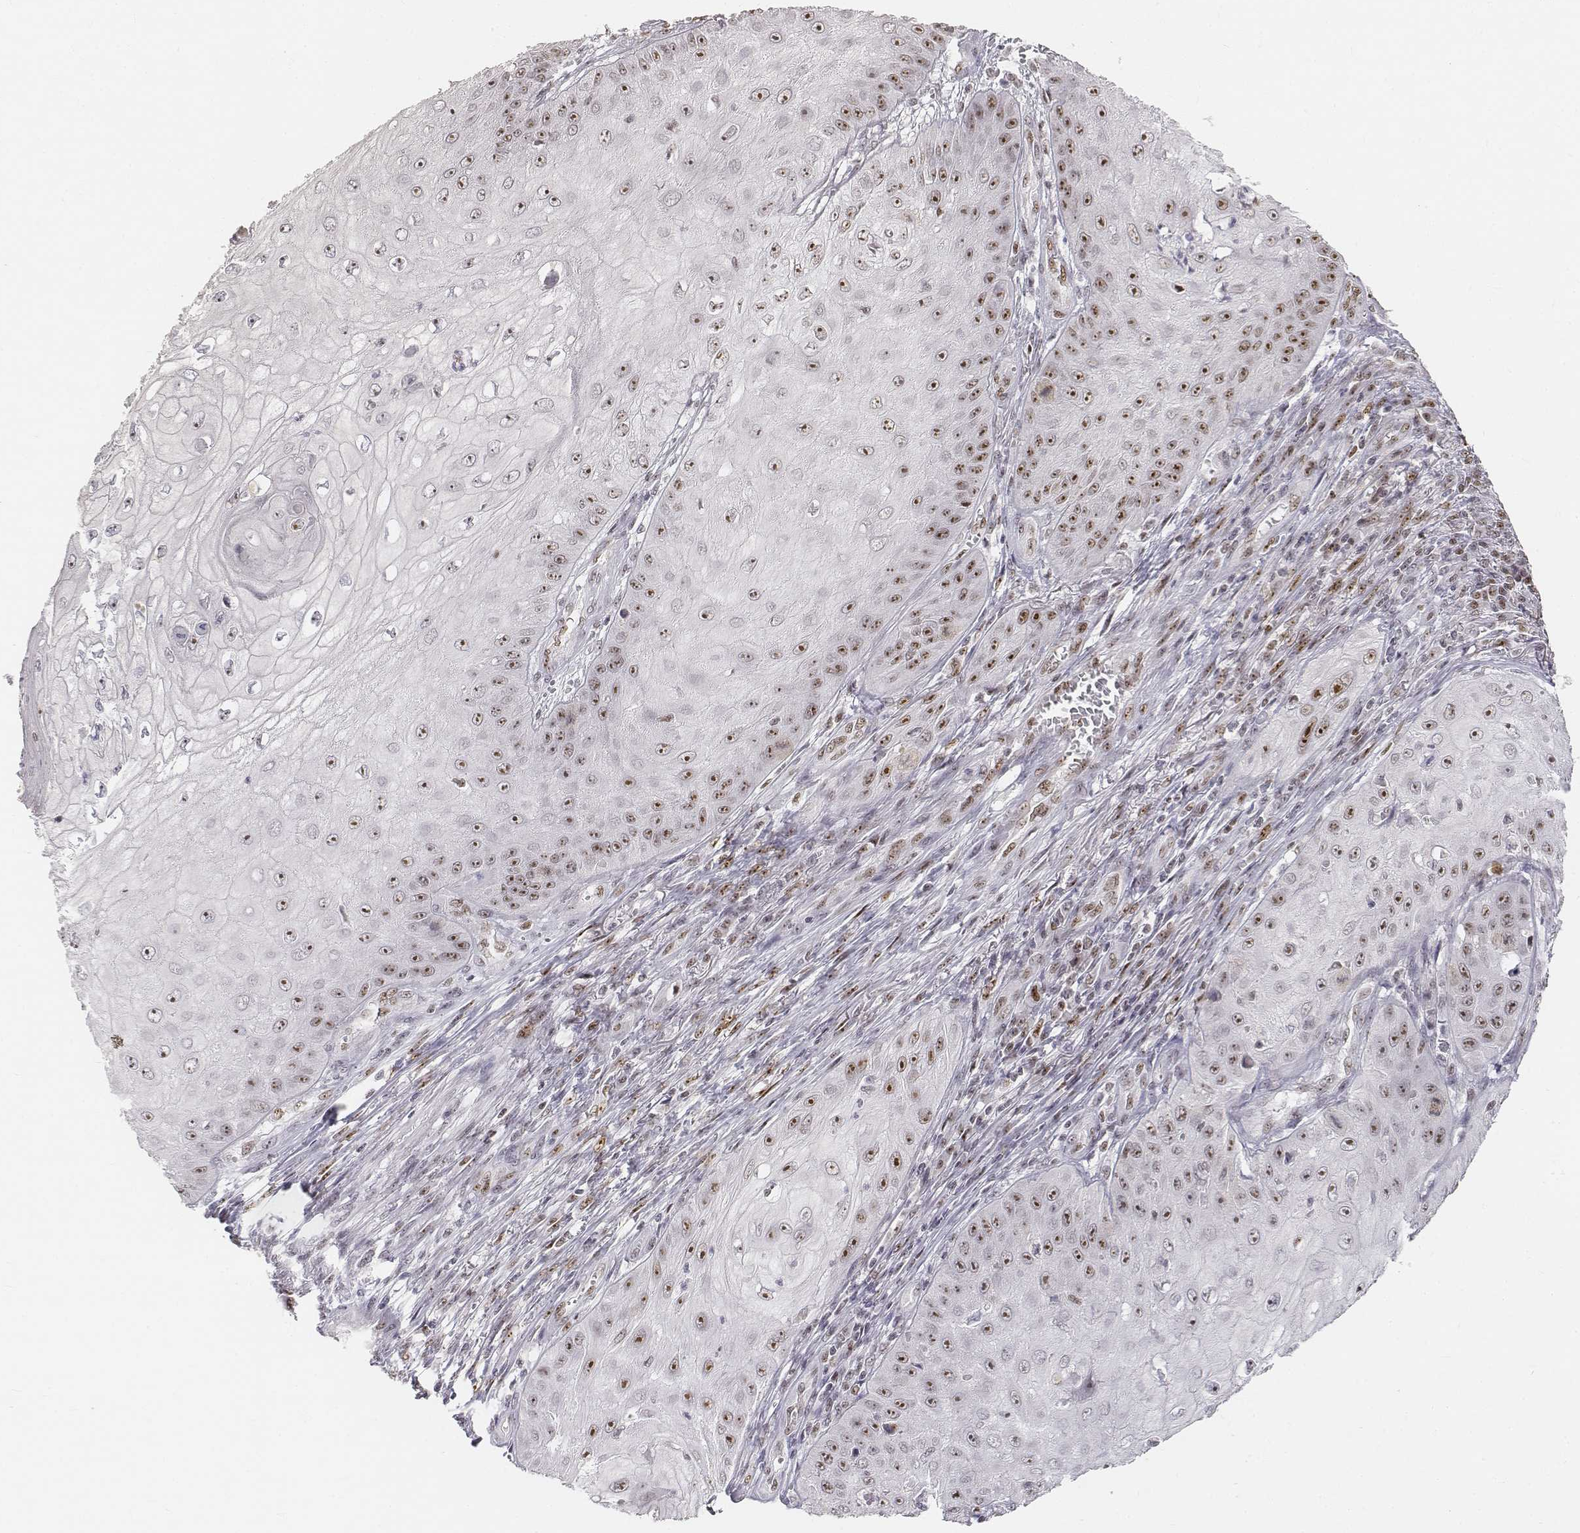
{"staining": {"intensity": "moderate", "quantity": ">75%", "location": "nuclear"}, "tissue": "skin cancer", "cell_type": "Tumor cells", "image_type": "cancer", "snomed": [{"axis": "morphology", "description": "Squamous cell carcinoma, NOS"}, {"axis": "topography", "description": "Skin"}], "caption": "Tumor cells demonstrate moderate nuclear positivity in about >75% of cells in skin cancer (squamous cell carcinoma).", "gene": "PHF6", "patient": {"sex": "male", "age": 70}}